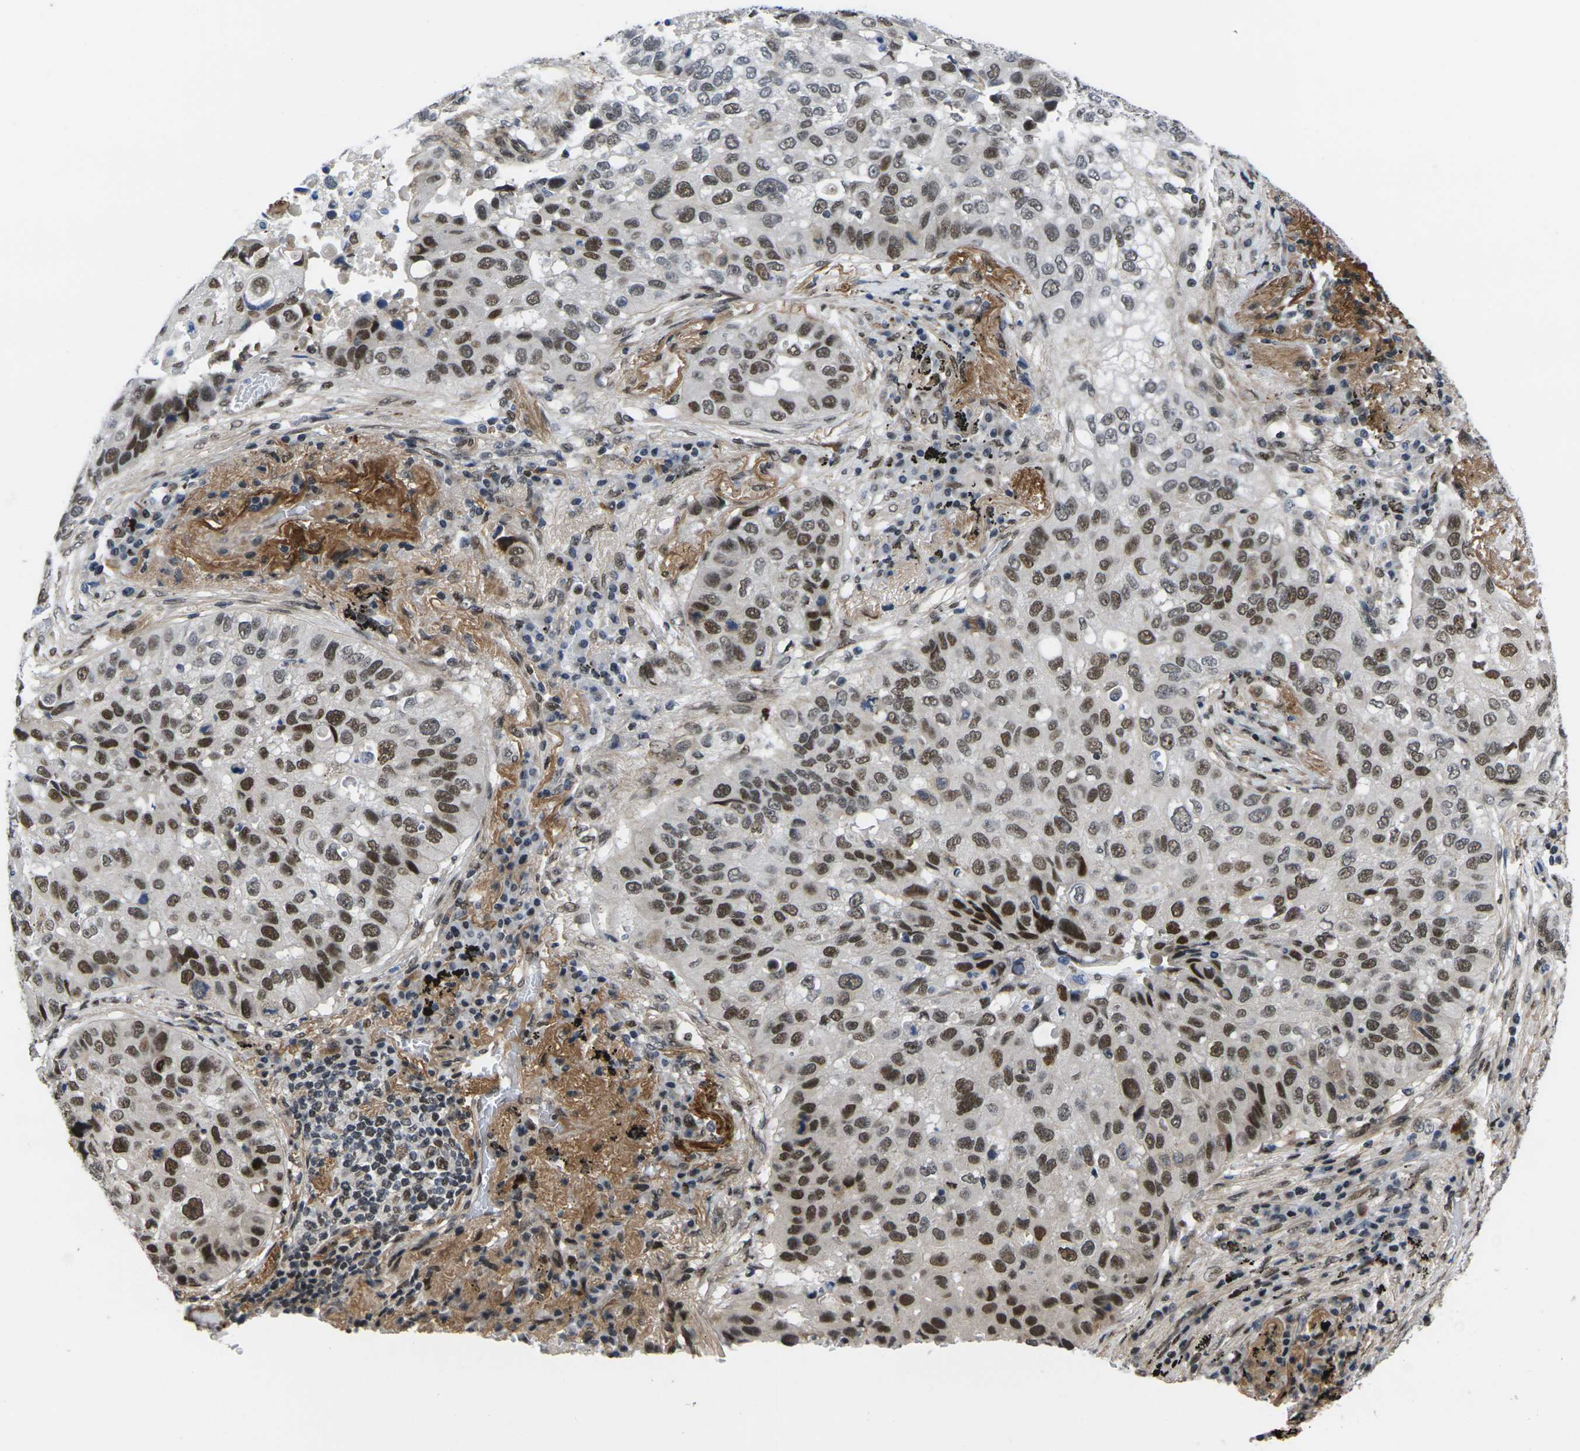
{"staining": {"intensity": "strong", "quantity": ">75%", "location": "nuclear"}, "tissue": "lung cancer", "cell_type": "Tumor cells", "image_type": "cancer", "snomed": [{"axis": "morphology", "description": "Squamous cell carcinoma, NOS"}, {"axis": "topography", "description": "Lung"}], "caption": "Lung cancer (squamous cell carcinoma) stained with a brown dye reveals strong nuclear positive staining in approximately >75% of tumor cells.", "gene": "RBM7", "patient": {"sex": "male", "age": 57}}